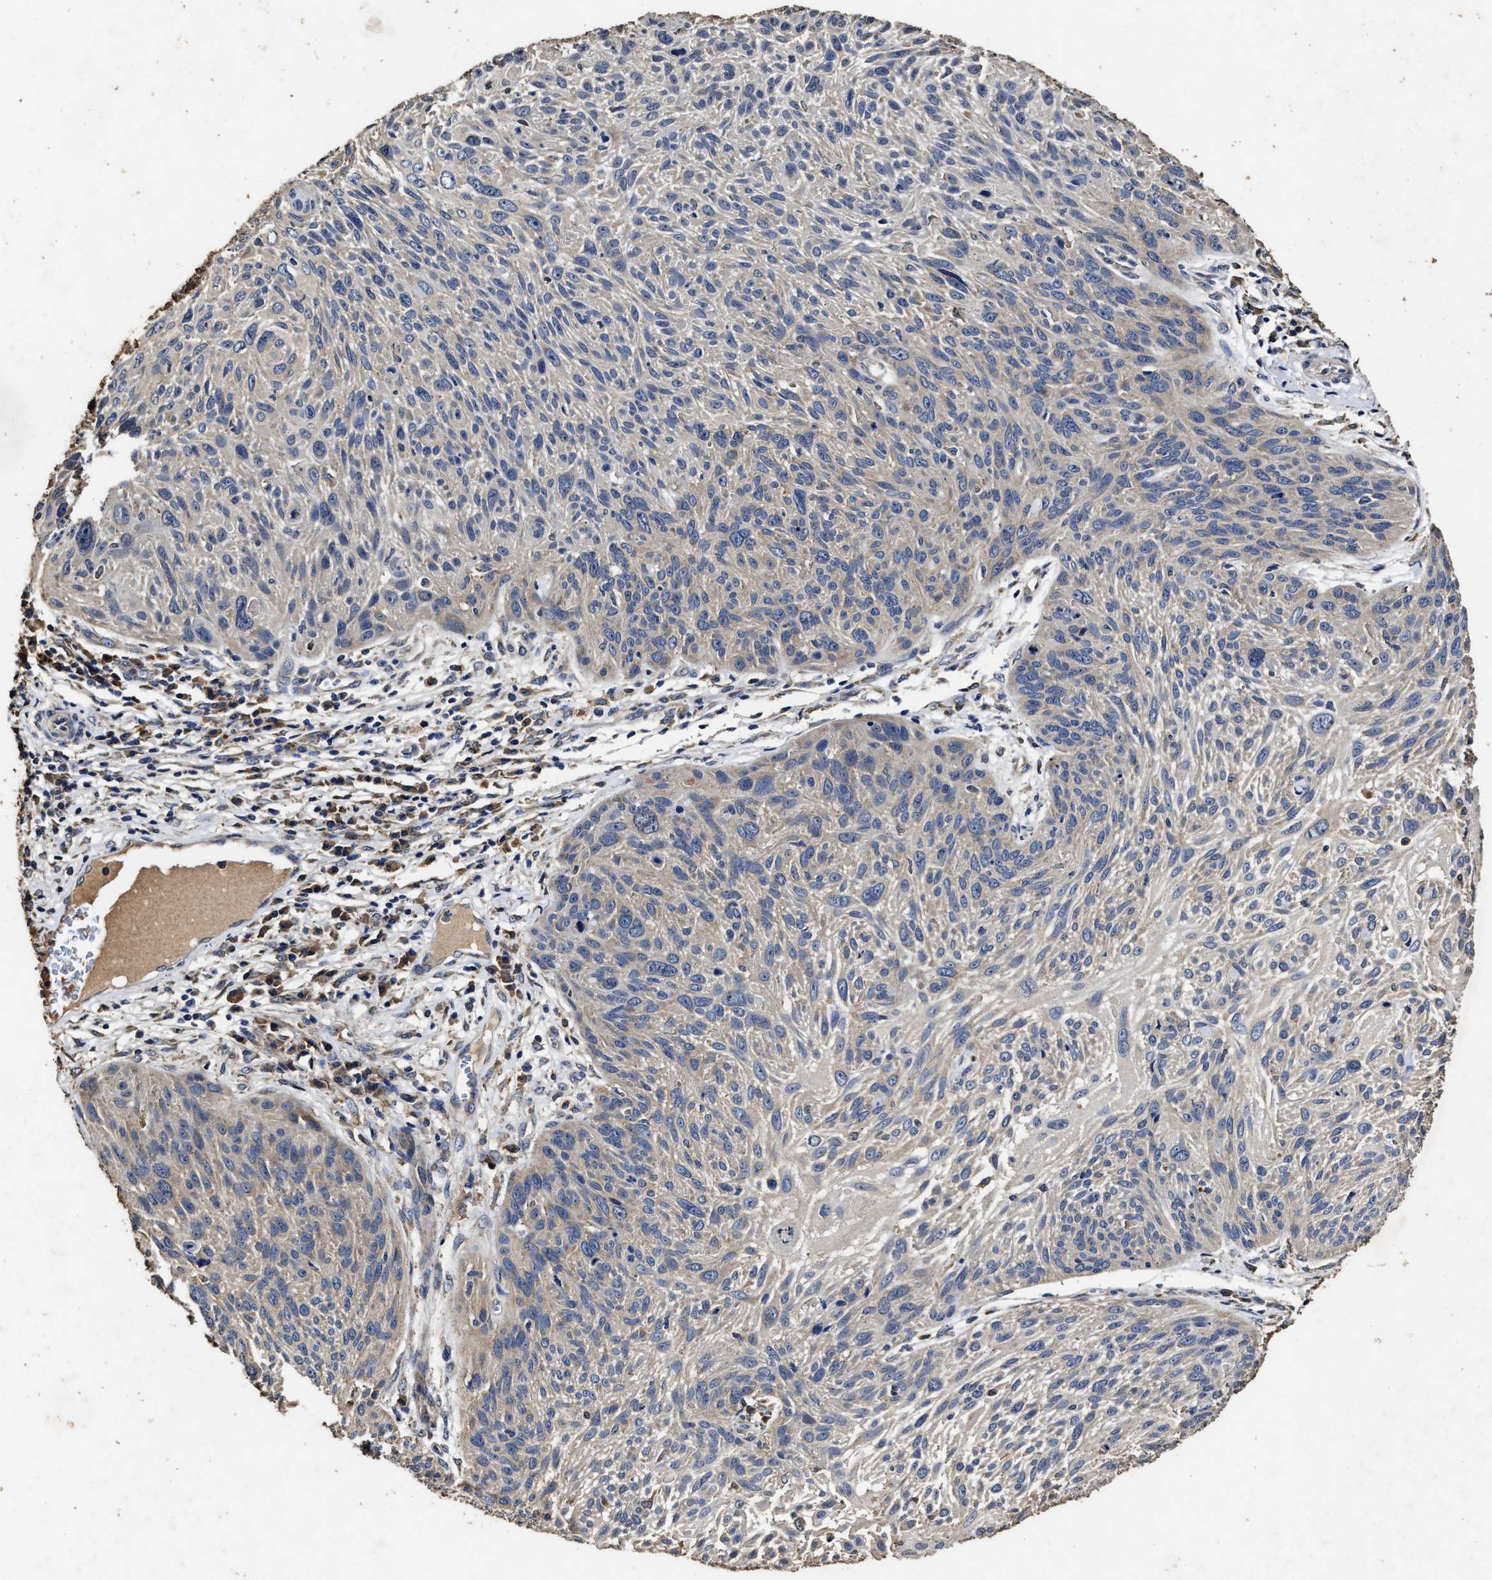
{"staining": {"intensity": "weak", "quantity": "<25%", "location": "cytoplasmic/membranous"}, "tissue": "cervical cancer", "cell_type": "Tumor cells", "image_type": "cancer", "snomed": [{"axis": "morphology", "description": "Squamous cell carcinoma, NOS"}, {"axis": "topography", "description": "Cervix"}], "caption": "Cervical squamous cell carcinoma stained for a protein using immunohistochemistry (IHC) shows no staining tumor cells.", "gene": "PPM1K", "patient": {"sex": "female", "age": 51}}